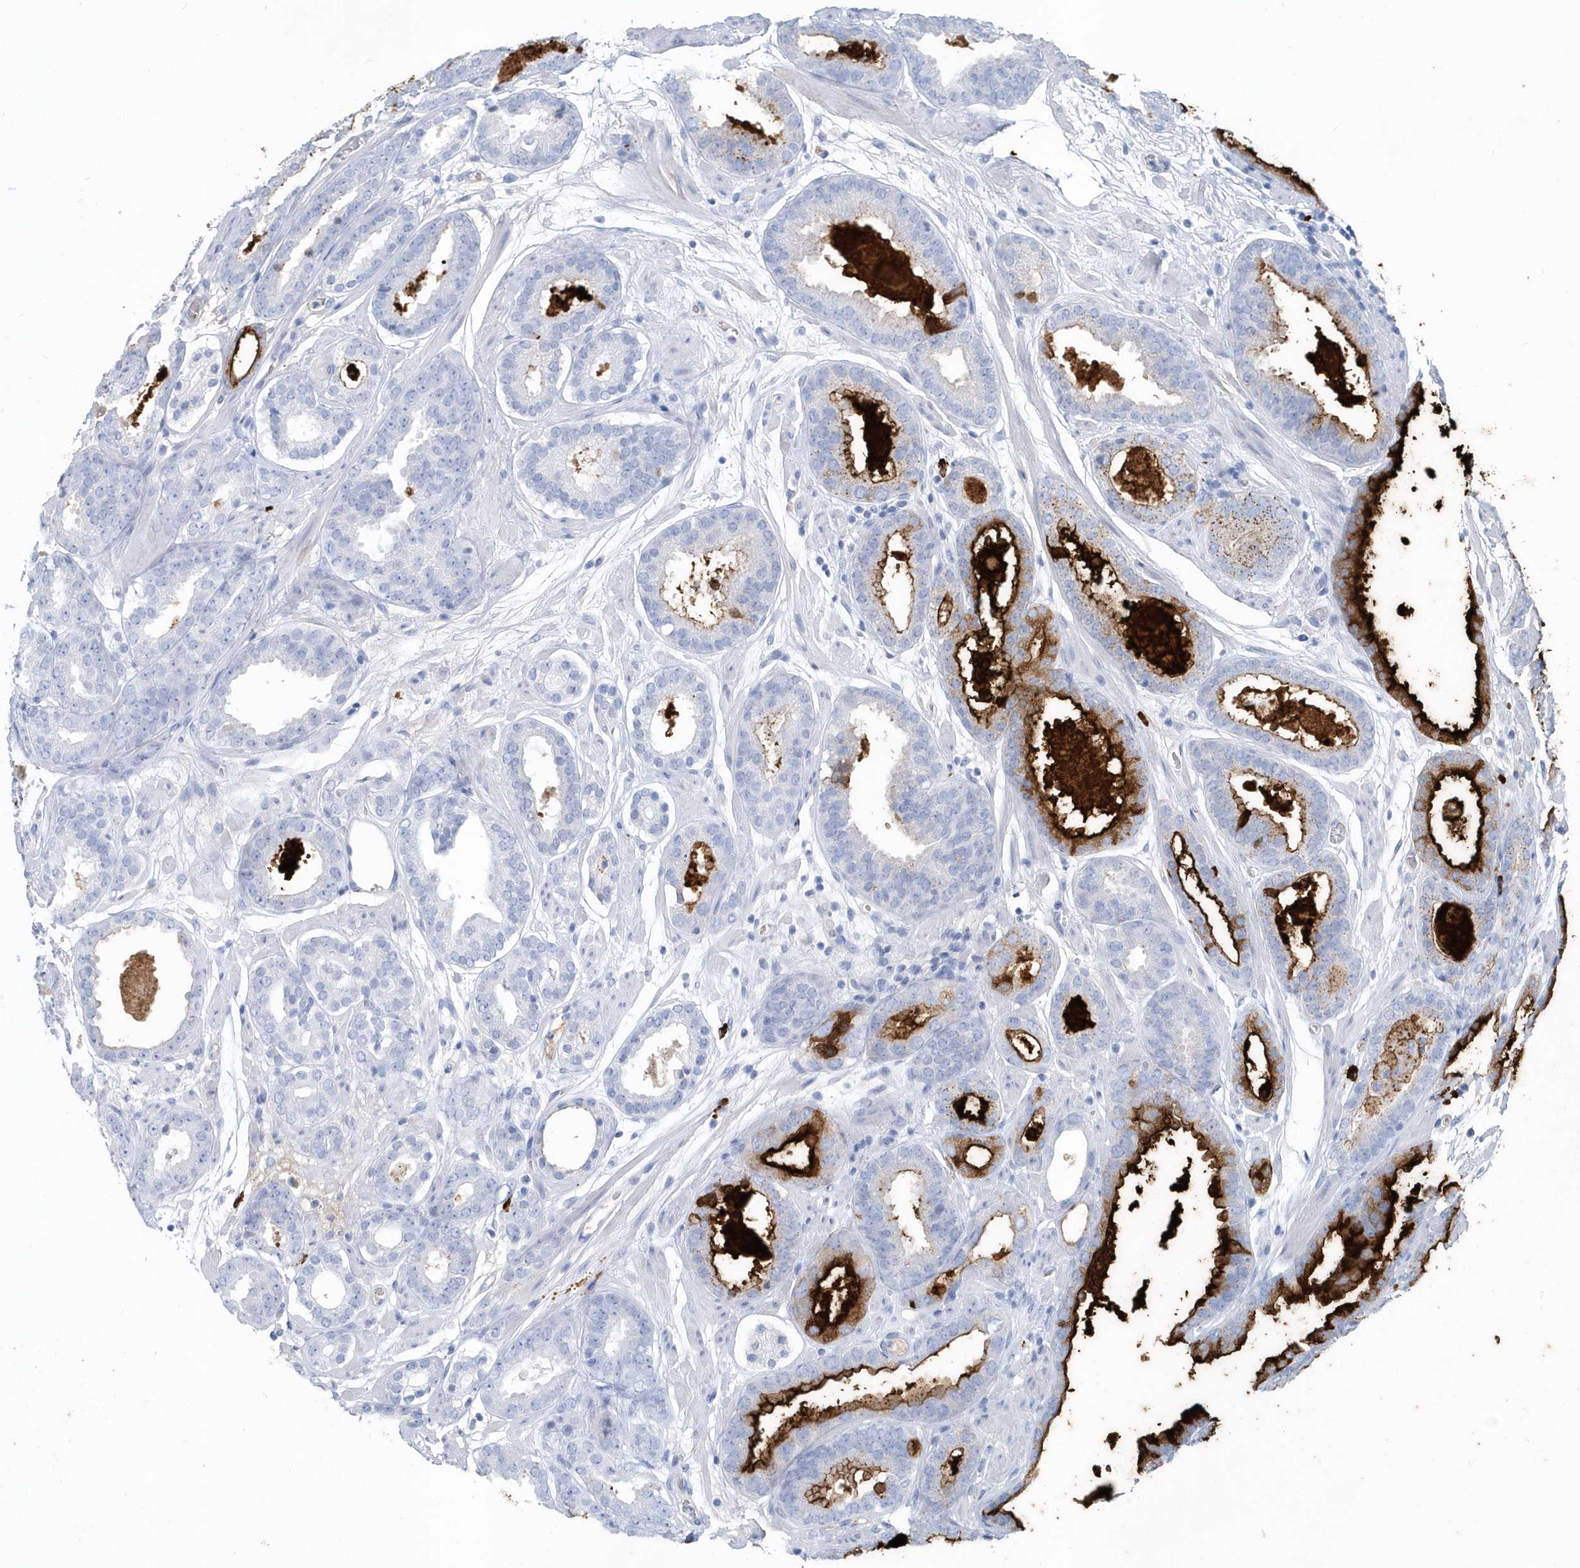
{"staining": {"intensity": "strong", "quantity": "<25%", "location": "cytoplasmic/membranous"}, "tissue": "prostate cancer", "cell_type": "Tumor cells", "image_type": "cancer", "snomed": [{"axis": "morphology", "description": "Adenocarcinoma, Low grade"}, {"axis": "topography", "description": "Prostate"}], "caption": "Protein expression analysis of prostate cancer (adenocarcinoma (low-grade)) demonstrates strong cytoplasmic/membranous expression in about <25% of tumor cells.", "gene": "JCHAIN", "patient": {"sex": "male", "age": 69}}